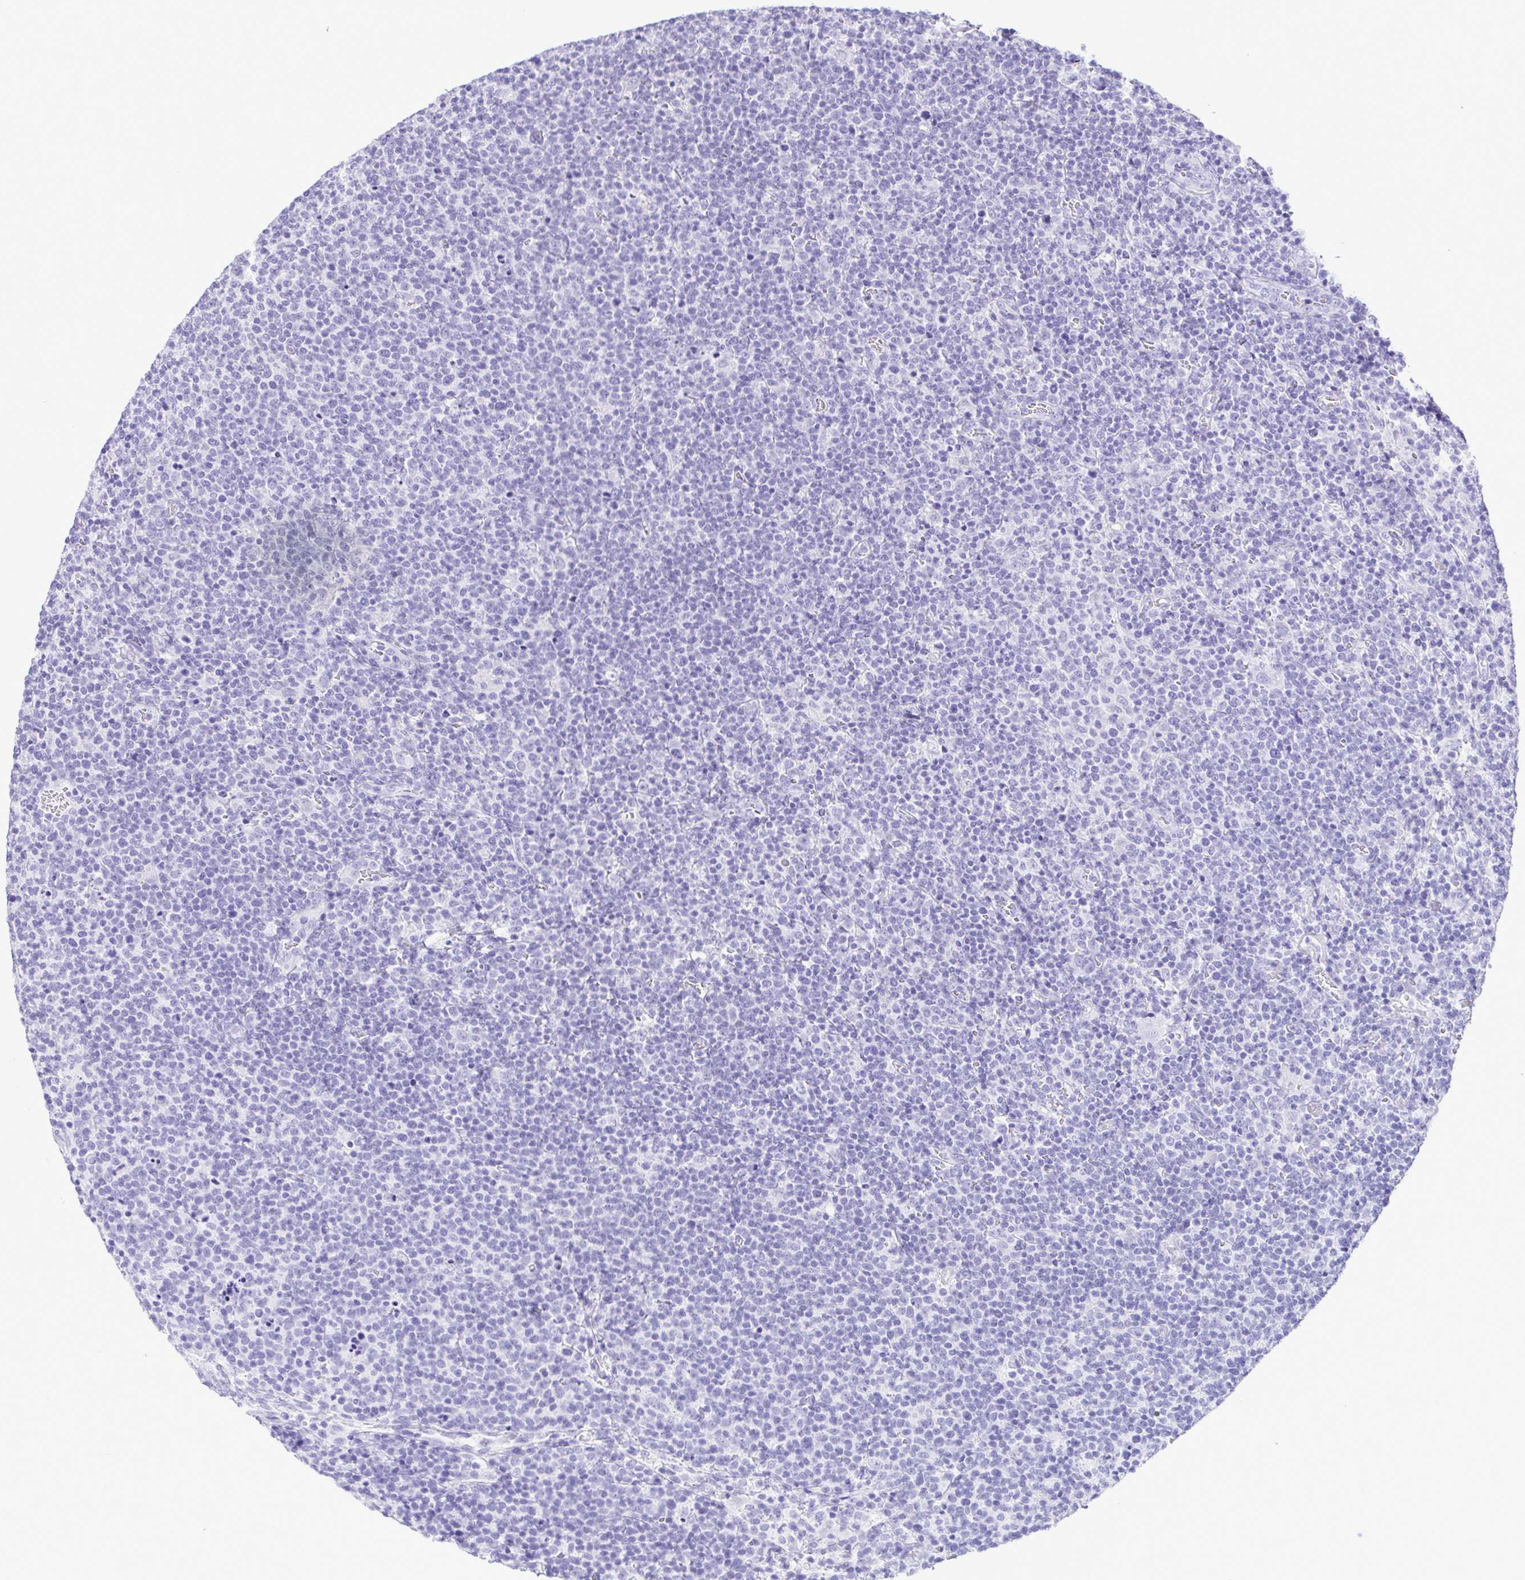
{"staining": {"intensity": "negative", "quantity": "none", "location": "none"}, "tissue": "lymphoma", "cell_type": "Tumor cells", "image_type": "cancer", "snomed": [{"axis": "morphology", "description": "Malignant lymphoma, non-Hodgkin's type, High grade"}, {"axis": "topography", "description": "Lymph node"}], "caption": "High-grade malignant lymphoma, non-Hodgkin's type was stained to show a protein in brown. There is no significant positivity in tumor cells.", "gene": "CASP14", "patient": {"sex": "male", "age": 61}}